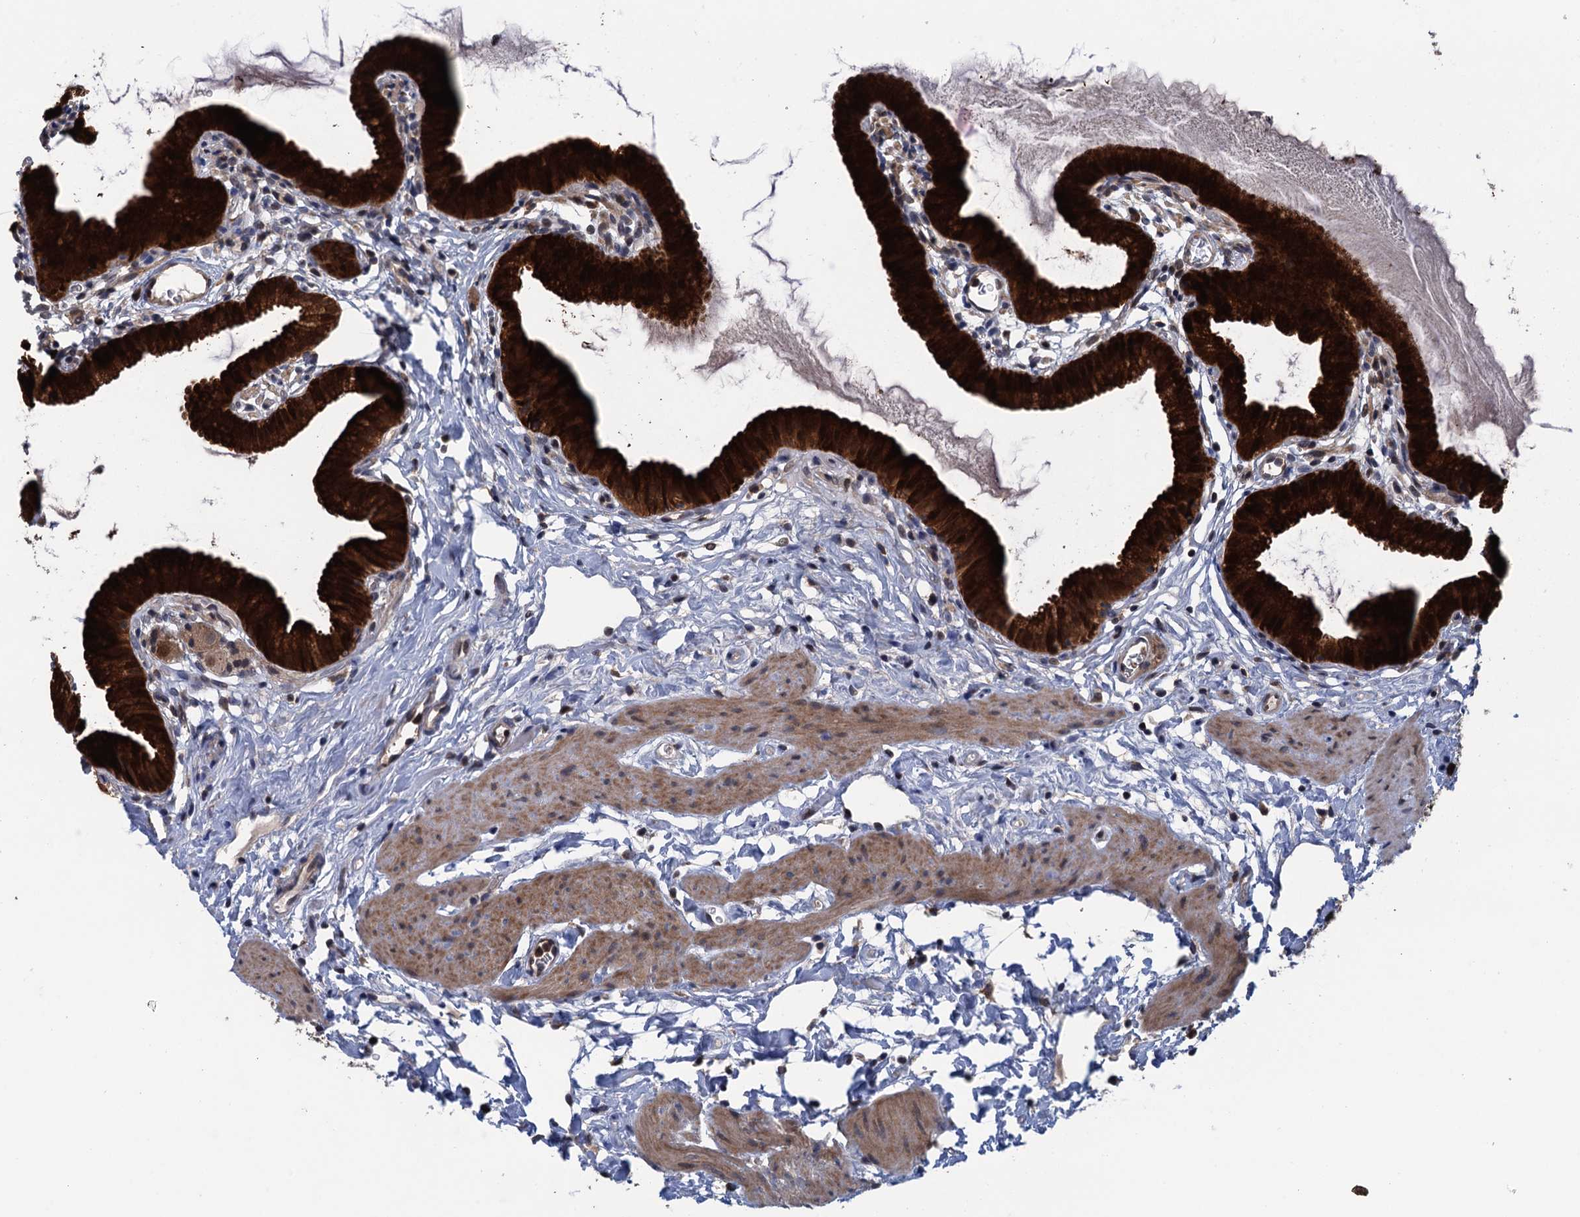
{"staining": {"intensity": "strong", "quantity": ">75%", "location": "cytoplasmic/membranous,nuclear"}, "tissue": "gallbladder", "cell_type": "Glandular cells", "image_type": "normal", "snomed": [{"axis": "morphology", "description": "Normal tissue, NOS"}, {"axis": "topography", "description": "Gallbladder"}], "caption": "A high amount of strong cytoplasmic/membranous,nuclear staining is identified in about >75% of glandular cells in unremarkable gallbladder.", "gene": "CNTN5", "patient": {"sex": "female", "age": 46}}